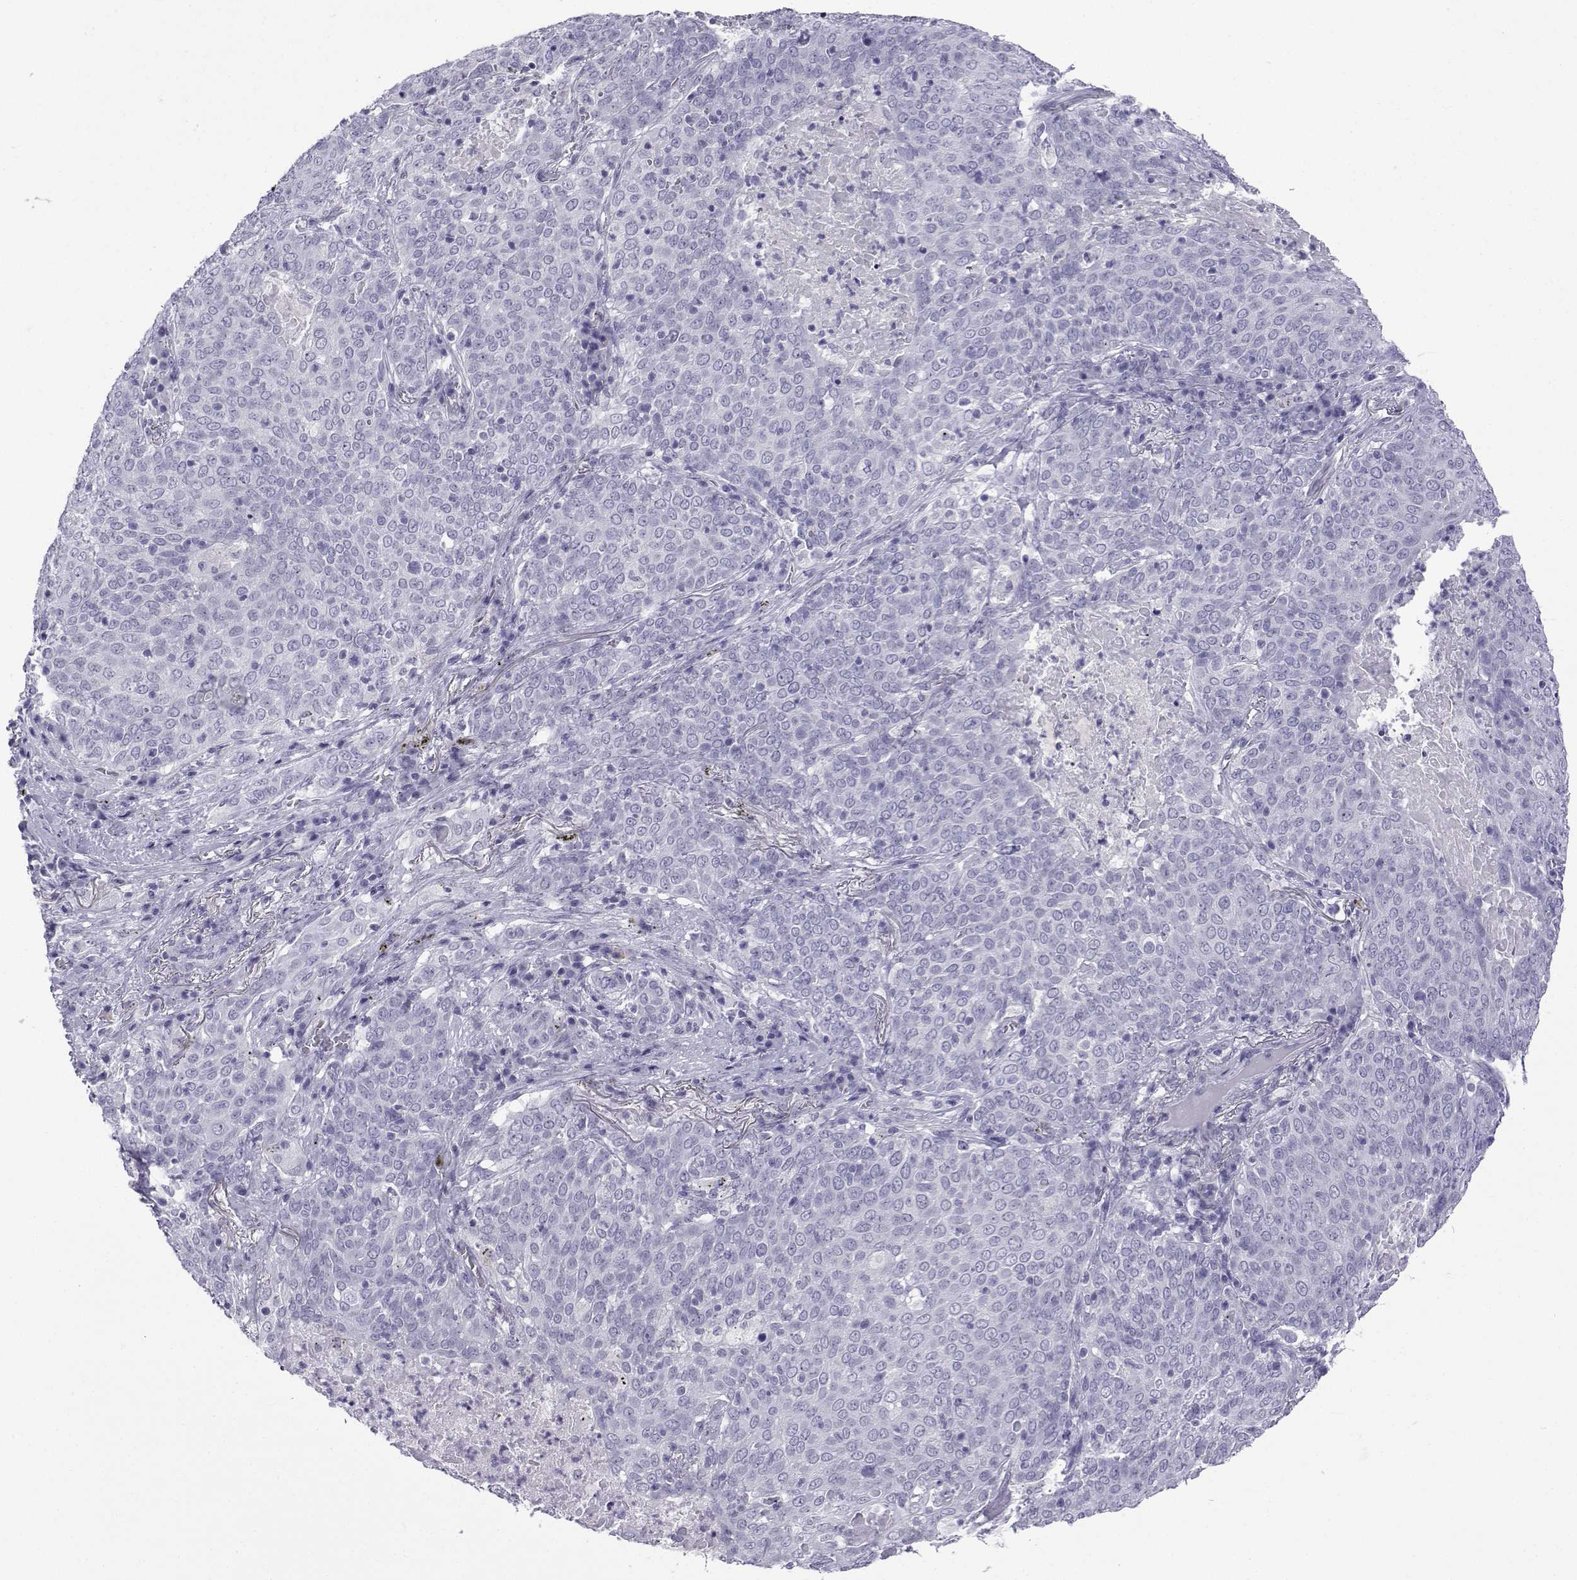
{"staining": {"intensity": "negative", "quantity": "none", "location": "none"}, "tissue": "lung cancer", "cell_type": "Tumor cells", "image_type": "cancer", "snomed": [{"axis": "morphology", "description": "Squamous cell carcinoma, NOS"}, {"axis": "topography", "description": "Lung"}], "caption": "Micrograph shows no protein expression in tumor cells of lung squamous cell carcinoma tissue.", "gene": "ACTL7A", "patient": {"sex": "male", "age": 82}}